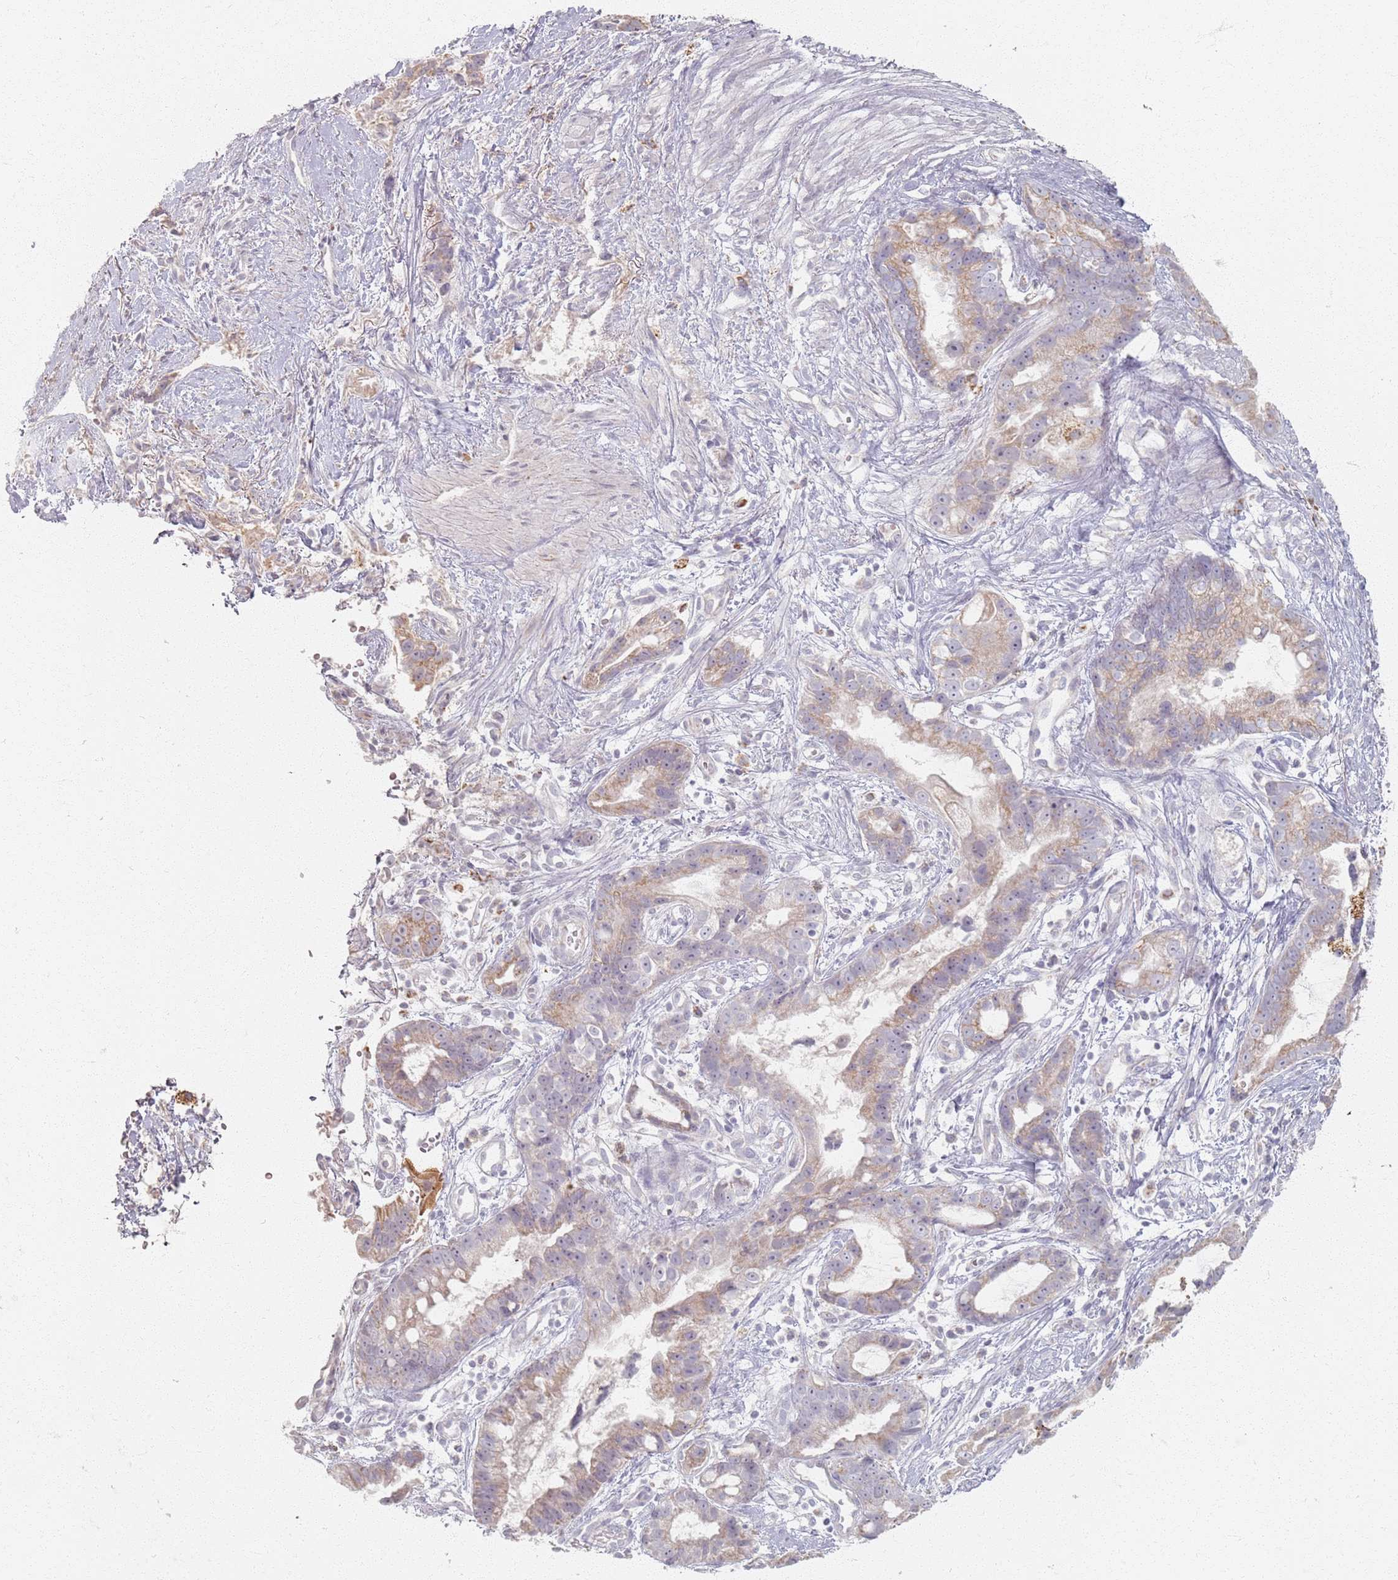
{"staining": {"intensity": "weak", "quantity": "25%-75%", "location": "cytoplasmic/membranous"}, "tissue": "stomach cancer", "cell_type": "Tumor cells", "image_type": "cancer", "snomed": [{"axis": "morphology", "description": "Adenocarcinoma, NOS"}, {"axis": "topography", "description": "Stomach"}], "caption": "Weak cytoplasmic/membranous positivity is present in approximately 25%-75% of tumor cells in stomach adenocarcinoma.", "gene": "PKD2L2", "patient": {"sex": "male", "age": 55}}